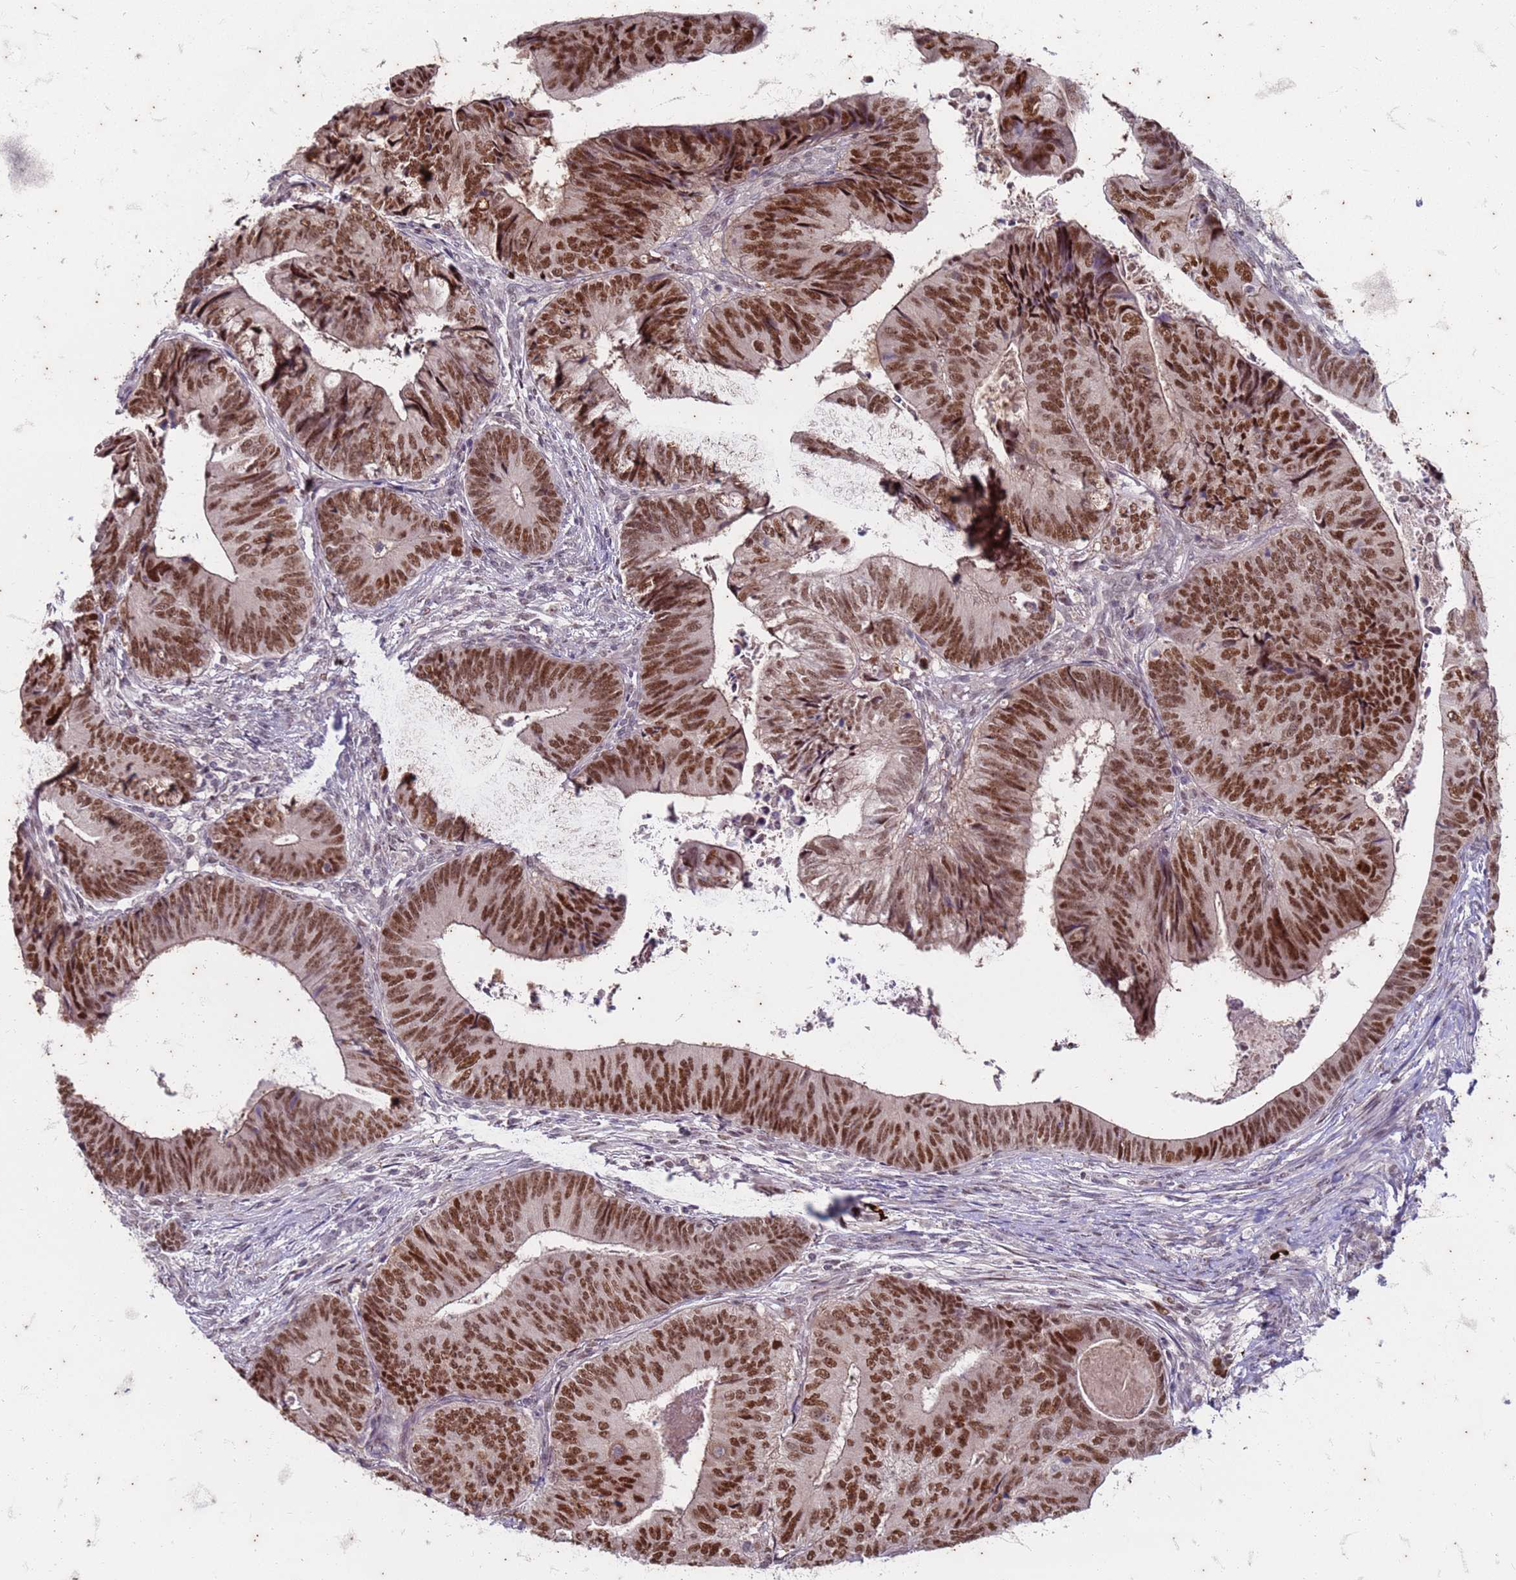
{"staining": {"intensity": "strong", "quantity": ">75%", "location": "nuclear"}, "tissue": "colorectal cancer", "cell_type": "Tumor cells", "image_type": "cancer", "snomed": [{"axis": "morphology", "description": "Adenocarcinoma, NOS"}, {"axis": "topography", "description": "Colon"}], "caption": "Immunohistochemical staining of adenocarcinoma (colorectal) shows high levels of strong nuclear staining in approximately >75% of tumor cells.", "gene": "TRMT6", "patient": {"sex": "female", "age": 67}}